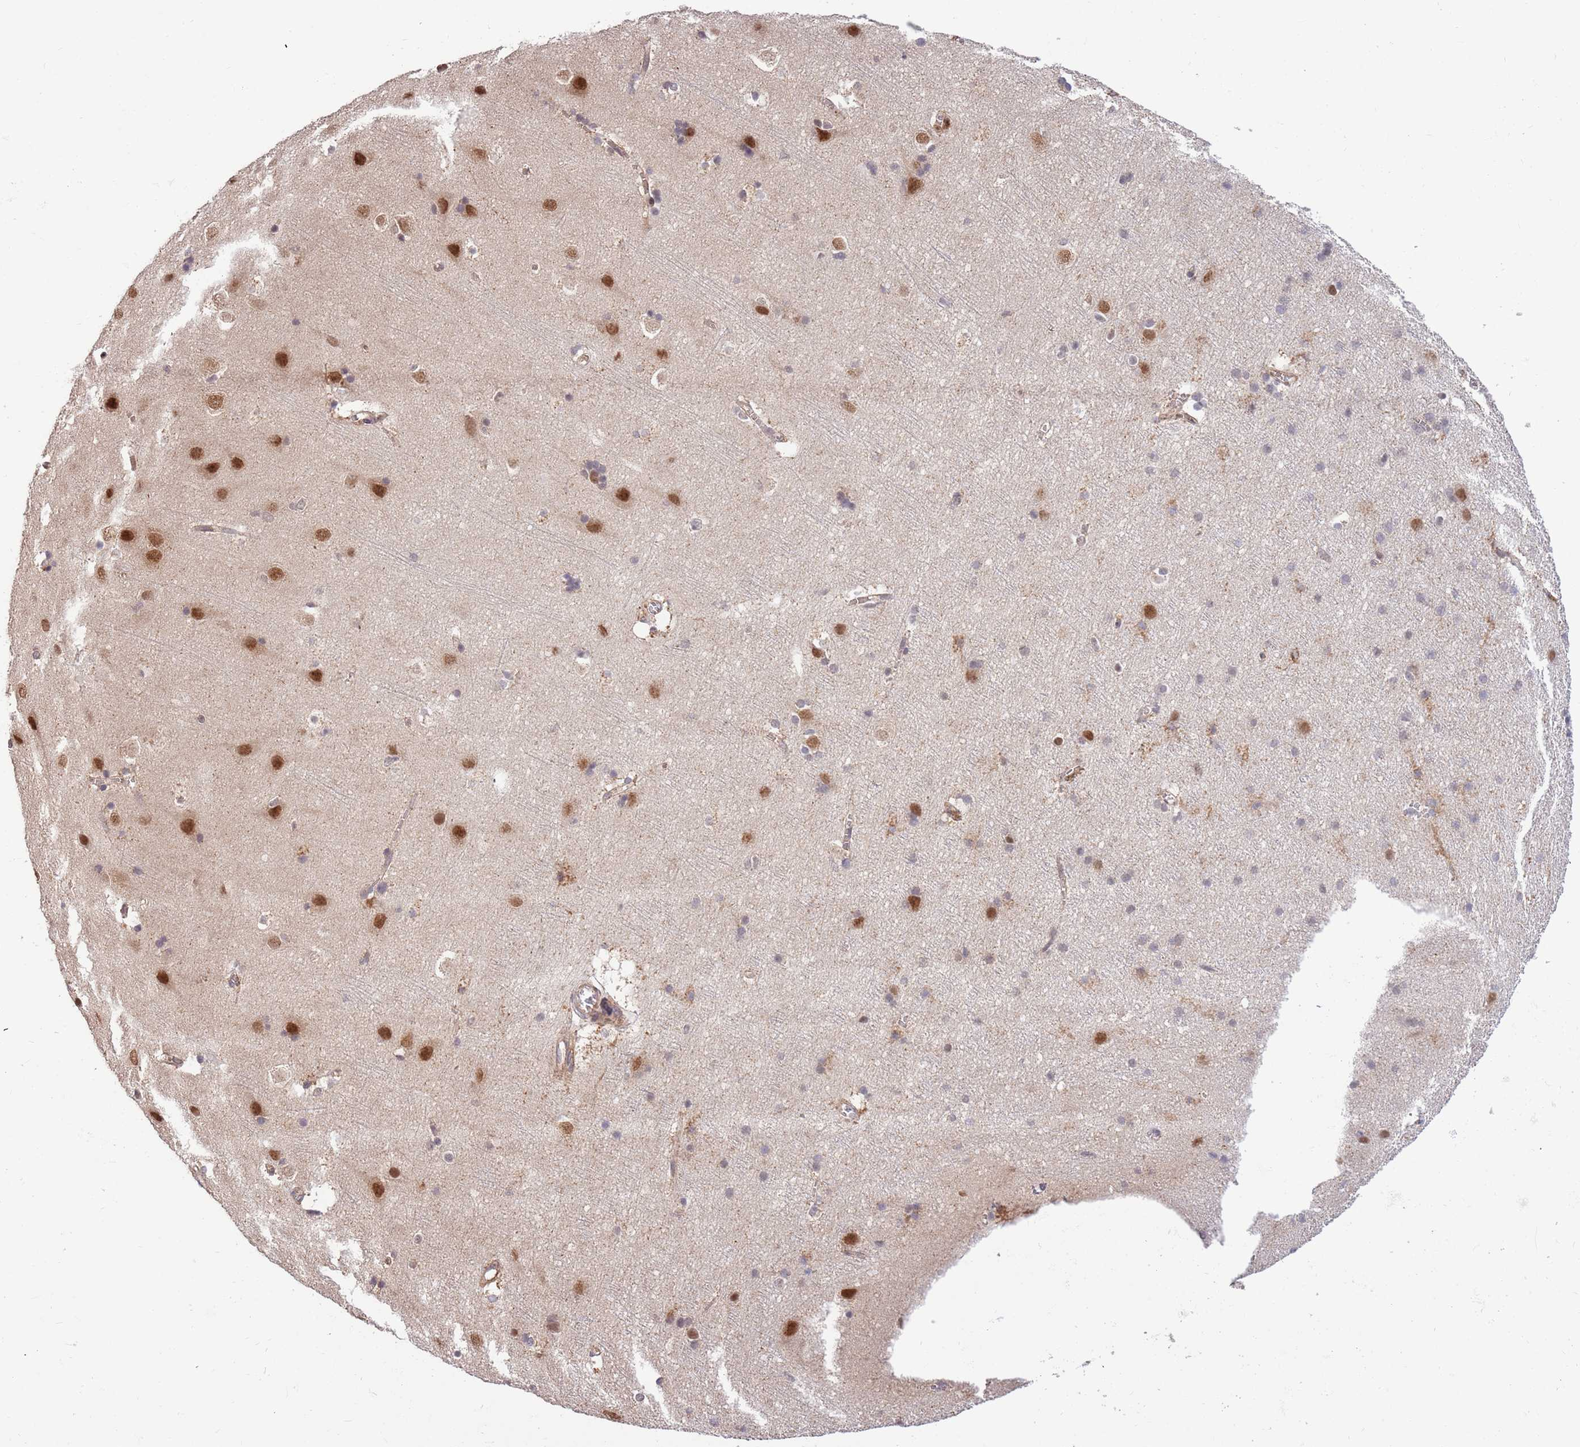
{"staining": {"intensity": "moderate", "quantity": "25%-75%", "location": "cytoplasmic/membranous"}, "tissue": "cerebral cortex", "cell_type": "Endothelial cells", "image_type": "normal", "snomed": [{"axis": "morphology", "description": "Normal tissue, NOS"}, {"axis": "topography", "description": "Cerebral cortex"}], "caption": "This is a histology image of immunohistochemistry (IHC) staining of unremarkable cerebral cortex, which shows moderate staining in the cytoplasmic/membranous of endothelial cells.", "gene": "HAUS3", "patient": {"sex": "male", "age": 54}}